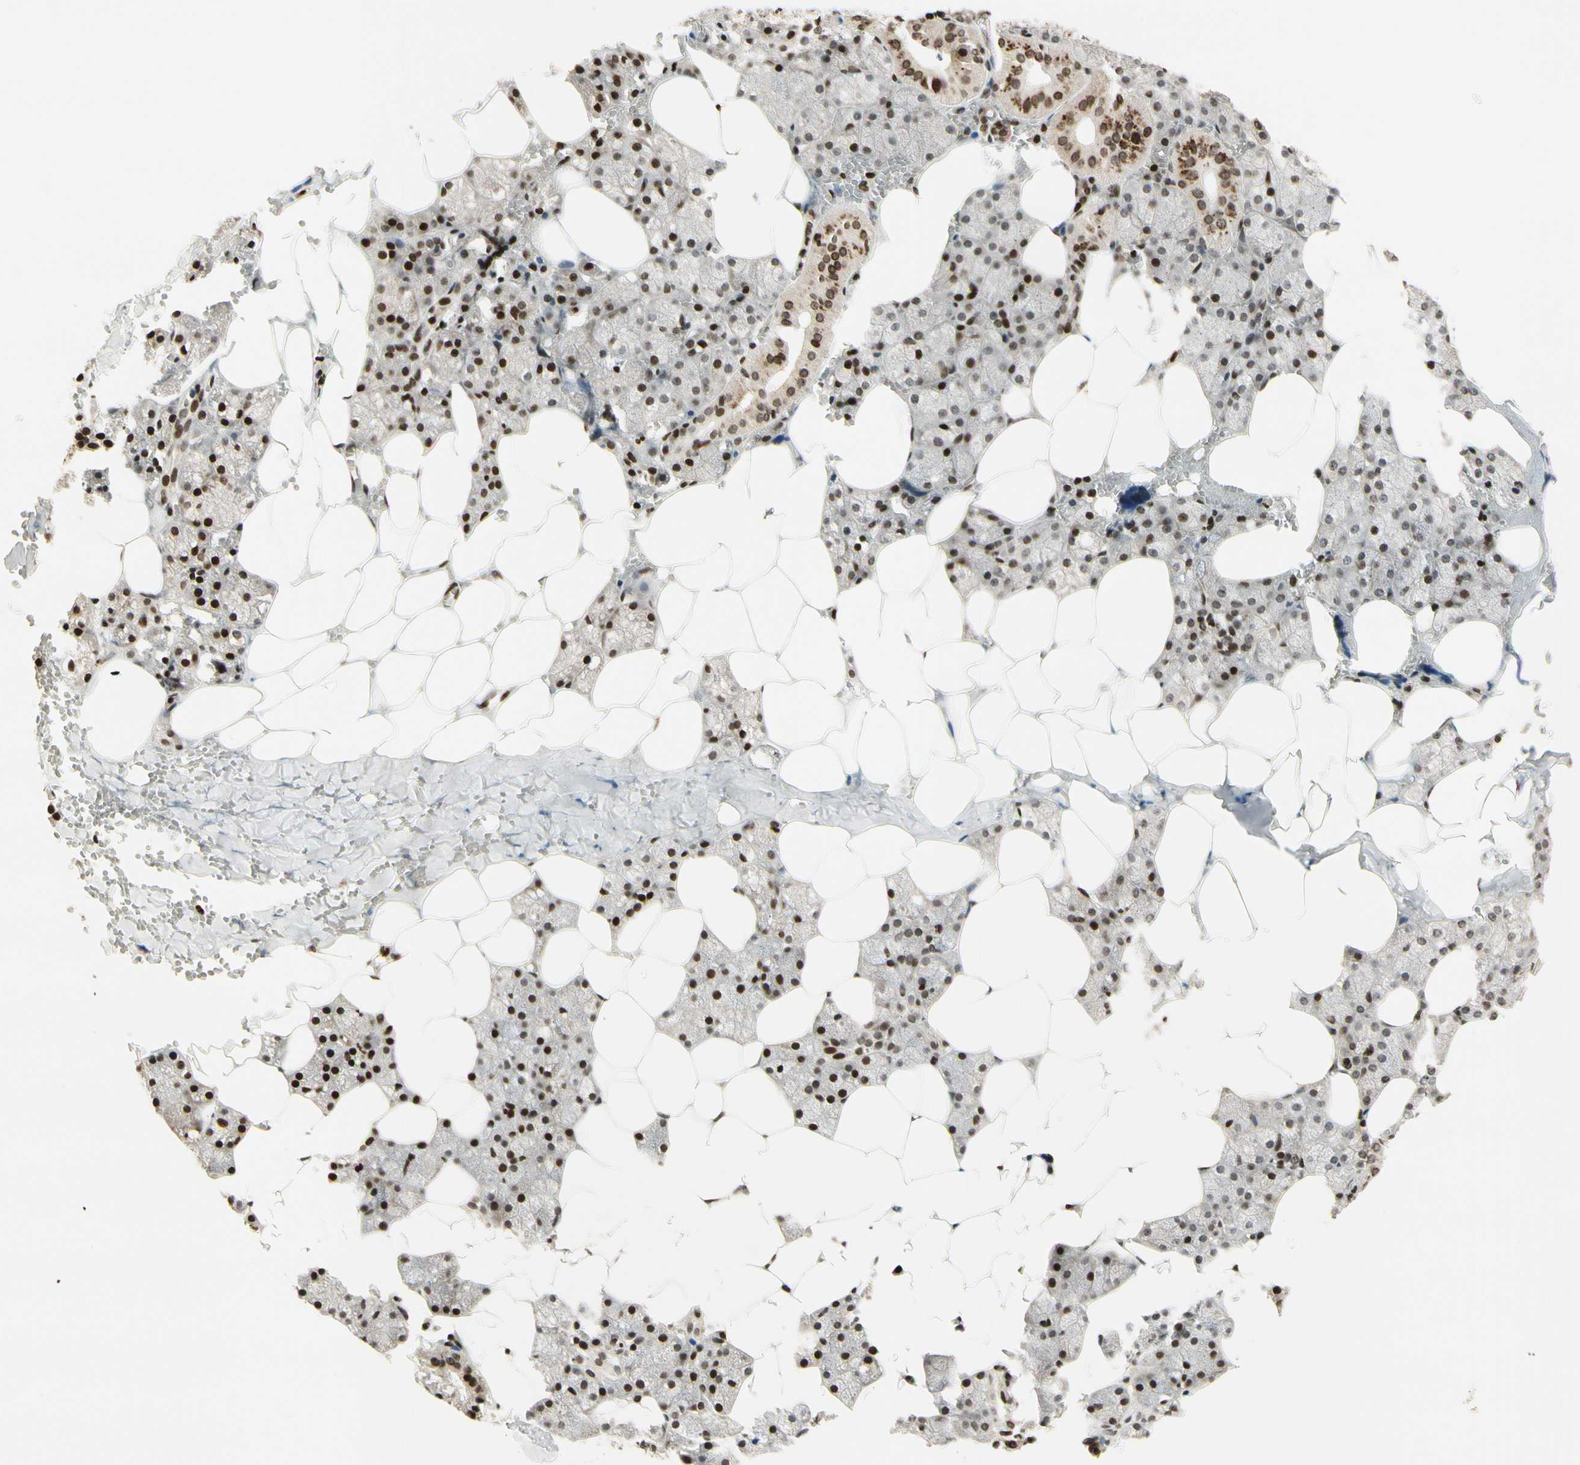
{"staining": {"intensity": "moderate", "quantity": ">75%", "location": "cytoplasmic/membranous,nuclear"}, "tissue": "salivary gland", "cell_type": "Glandular cells", "image_type": "normal", "snomed": [{"axis": "morphology", "description": "Normal tissue, NOS"}, {"axis": "topography", "description": "Salivary gland"}], "caption": "Glandular cells reveal medium levels of moderate cytoplasmic/membranous,nuclear expression in about >75% of cells in unremarkable salivary gland.", "gene": "TSHZ3", "patient": {"sex": "male", "age": 62}}